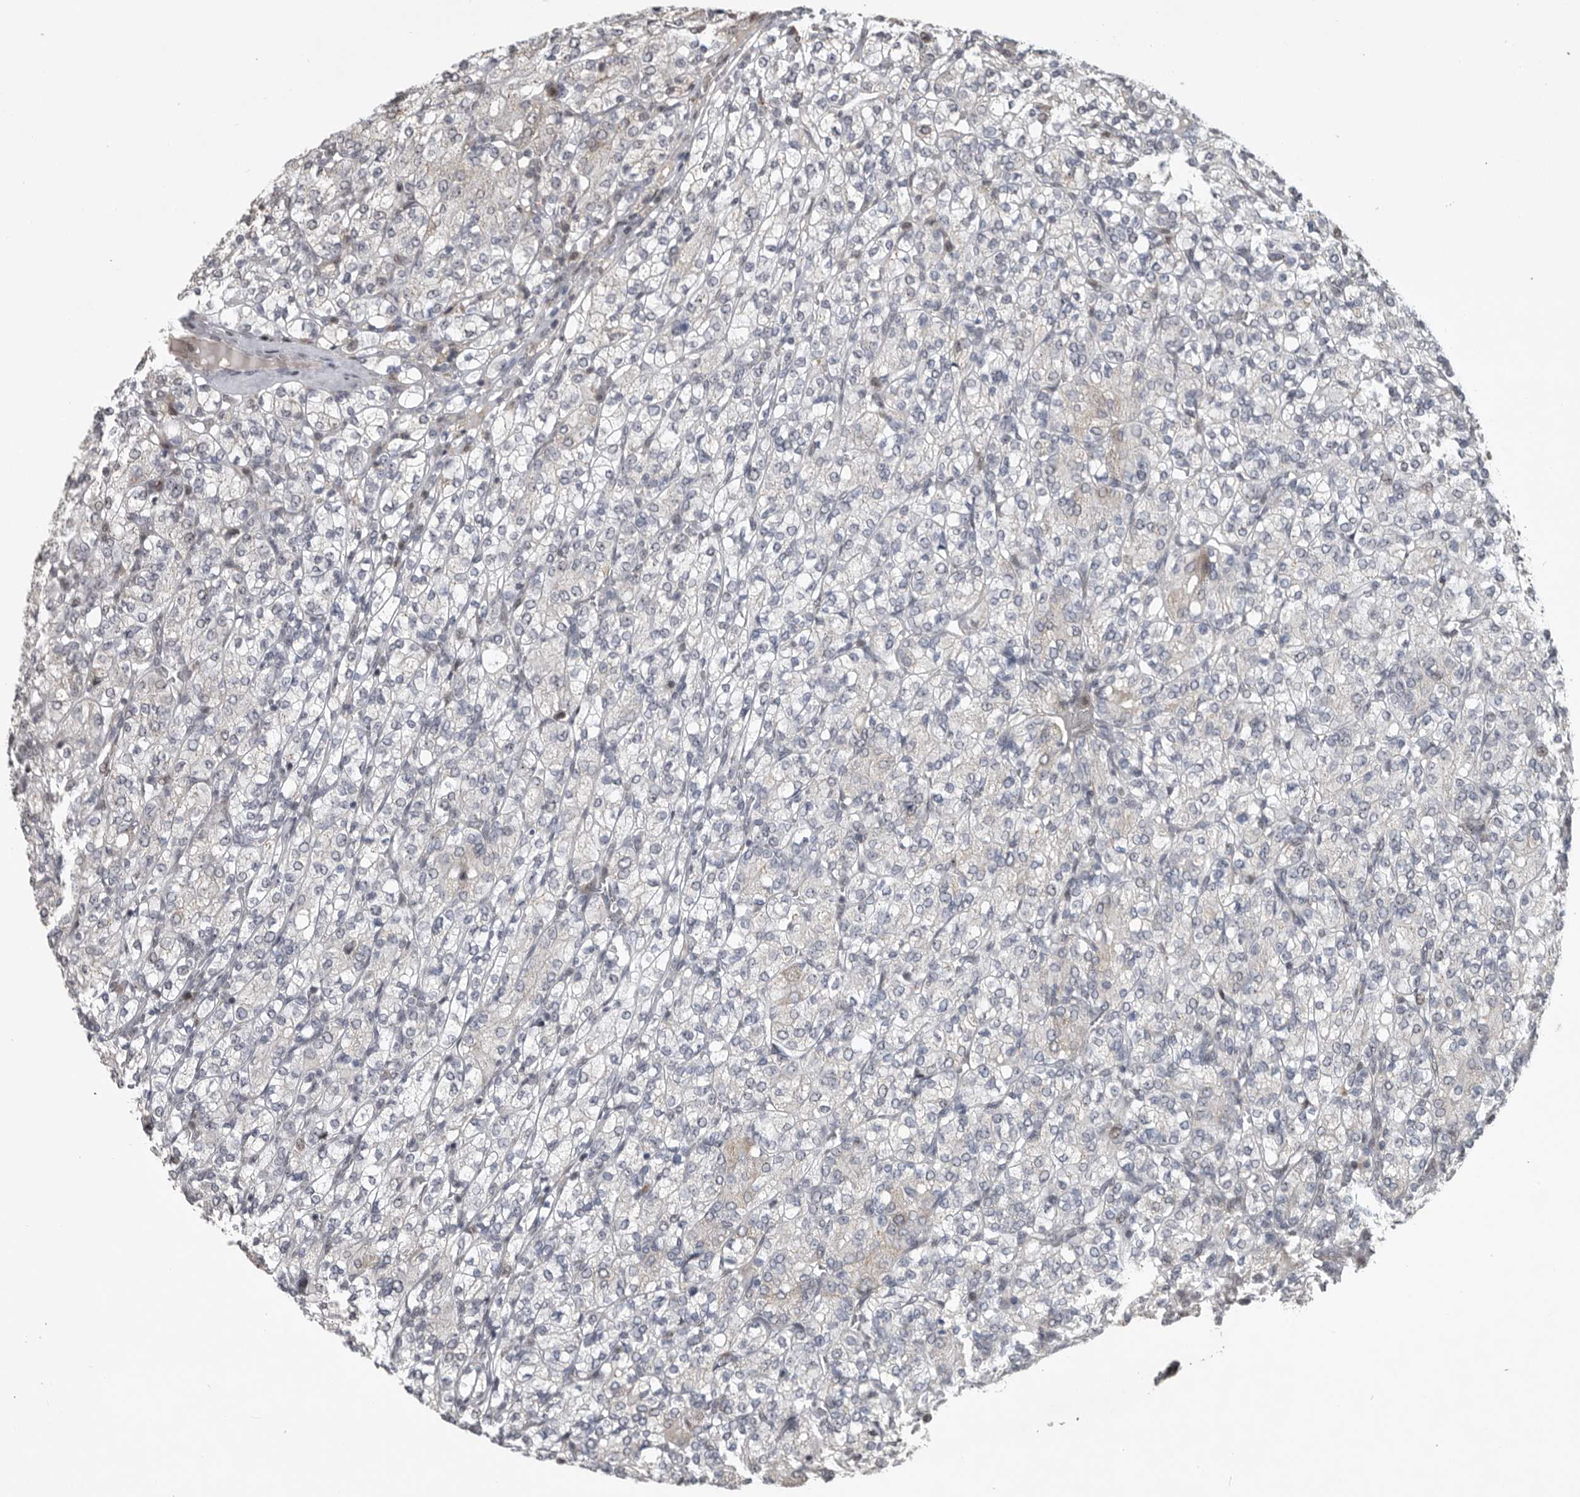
{"staining": {"intensity": "negative", "quantity": "none", "location": "none"}, "tissue": "renal cancer", "cell_type": "Tumor cells", "image_type": "cancer", "snomed": [{"axis": "morphology", "description": "Adenocarcinoma, NOS"}, {"axis": "topography", "description": "Kidney"}], "caption": "IHC micrograph of renal cancer stained for a protein (brown), which demonstrates no positivity in tumor cells. The staining was performed using DAB (3,3'-diaminobenzidine) to visualize the protein expression in brown, while the nuclei were stained in blue with hematoxylin (Magnification: 20x).", "gene": "PCMTD1", "patient": {"sex": "male", "age": 77}}